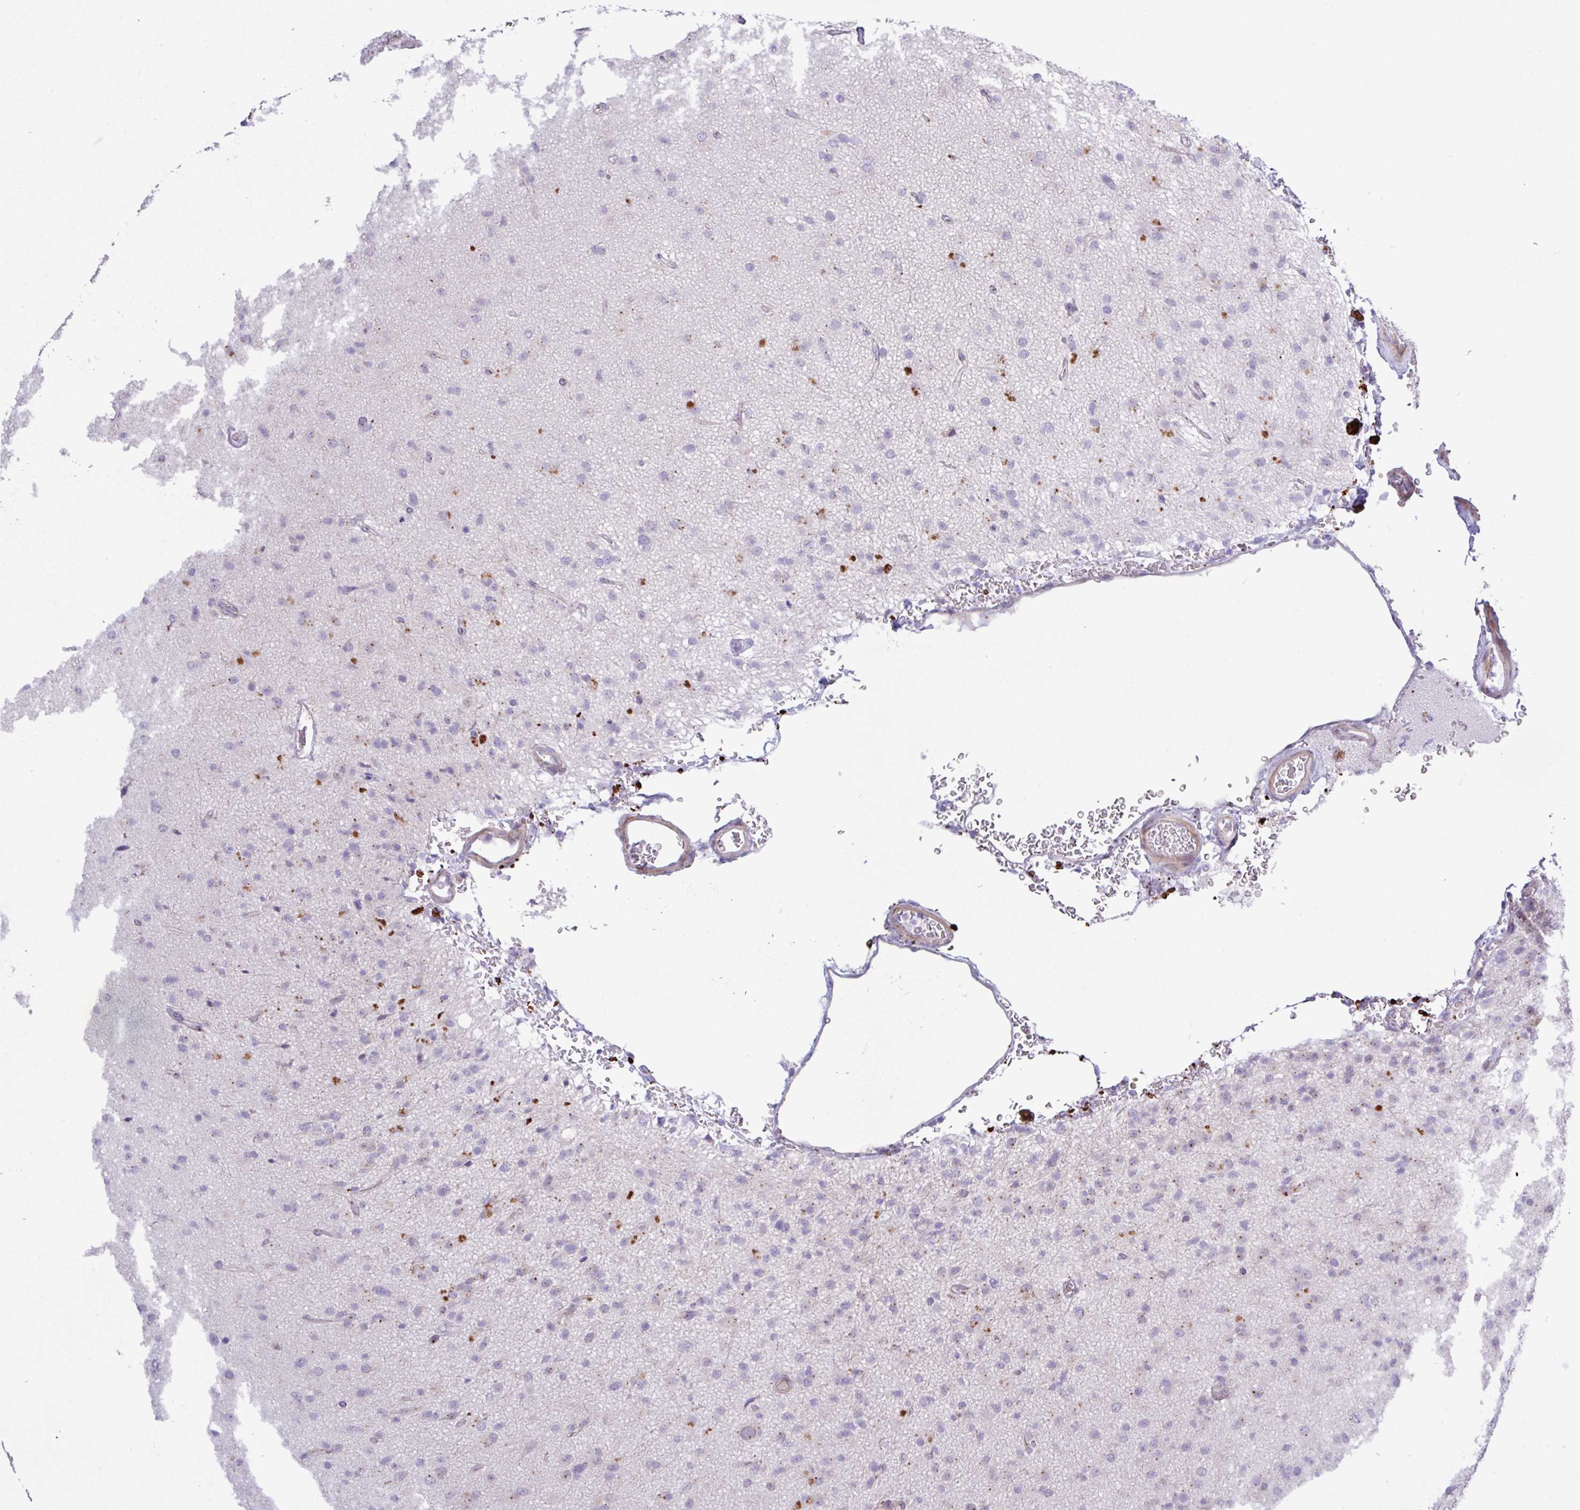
{"staining": {"intensity": "negative", "quantity": "none", "location": "none"}, "tissue": "glioma", "cell_type": "Tumor cells", "image_type": "cancer", "snomed": [{"axis": "morphology", "description": "Glioma, malignant, Low grade"}, {"axis": "topography", "description": "Brain"}], "caption": "Immunohistochemistry (IHC) of human low-grade glioma (malignant) exhibits no staining in tumor cells.", "gene": "SPINK8", "patient": {"sex": "male", "age": 65}}